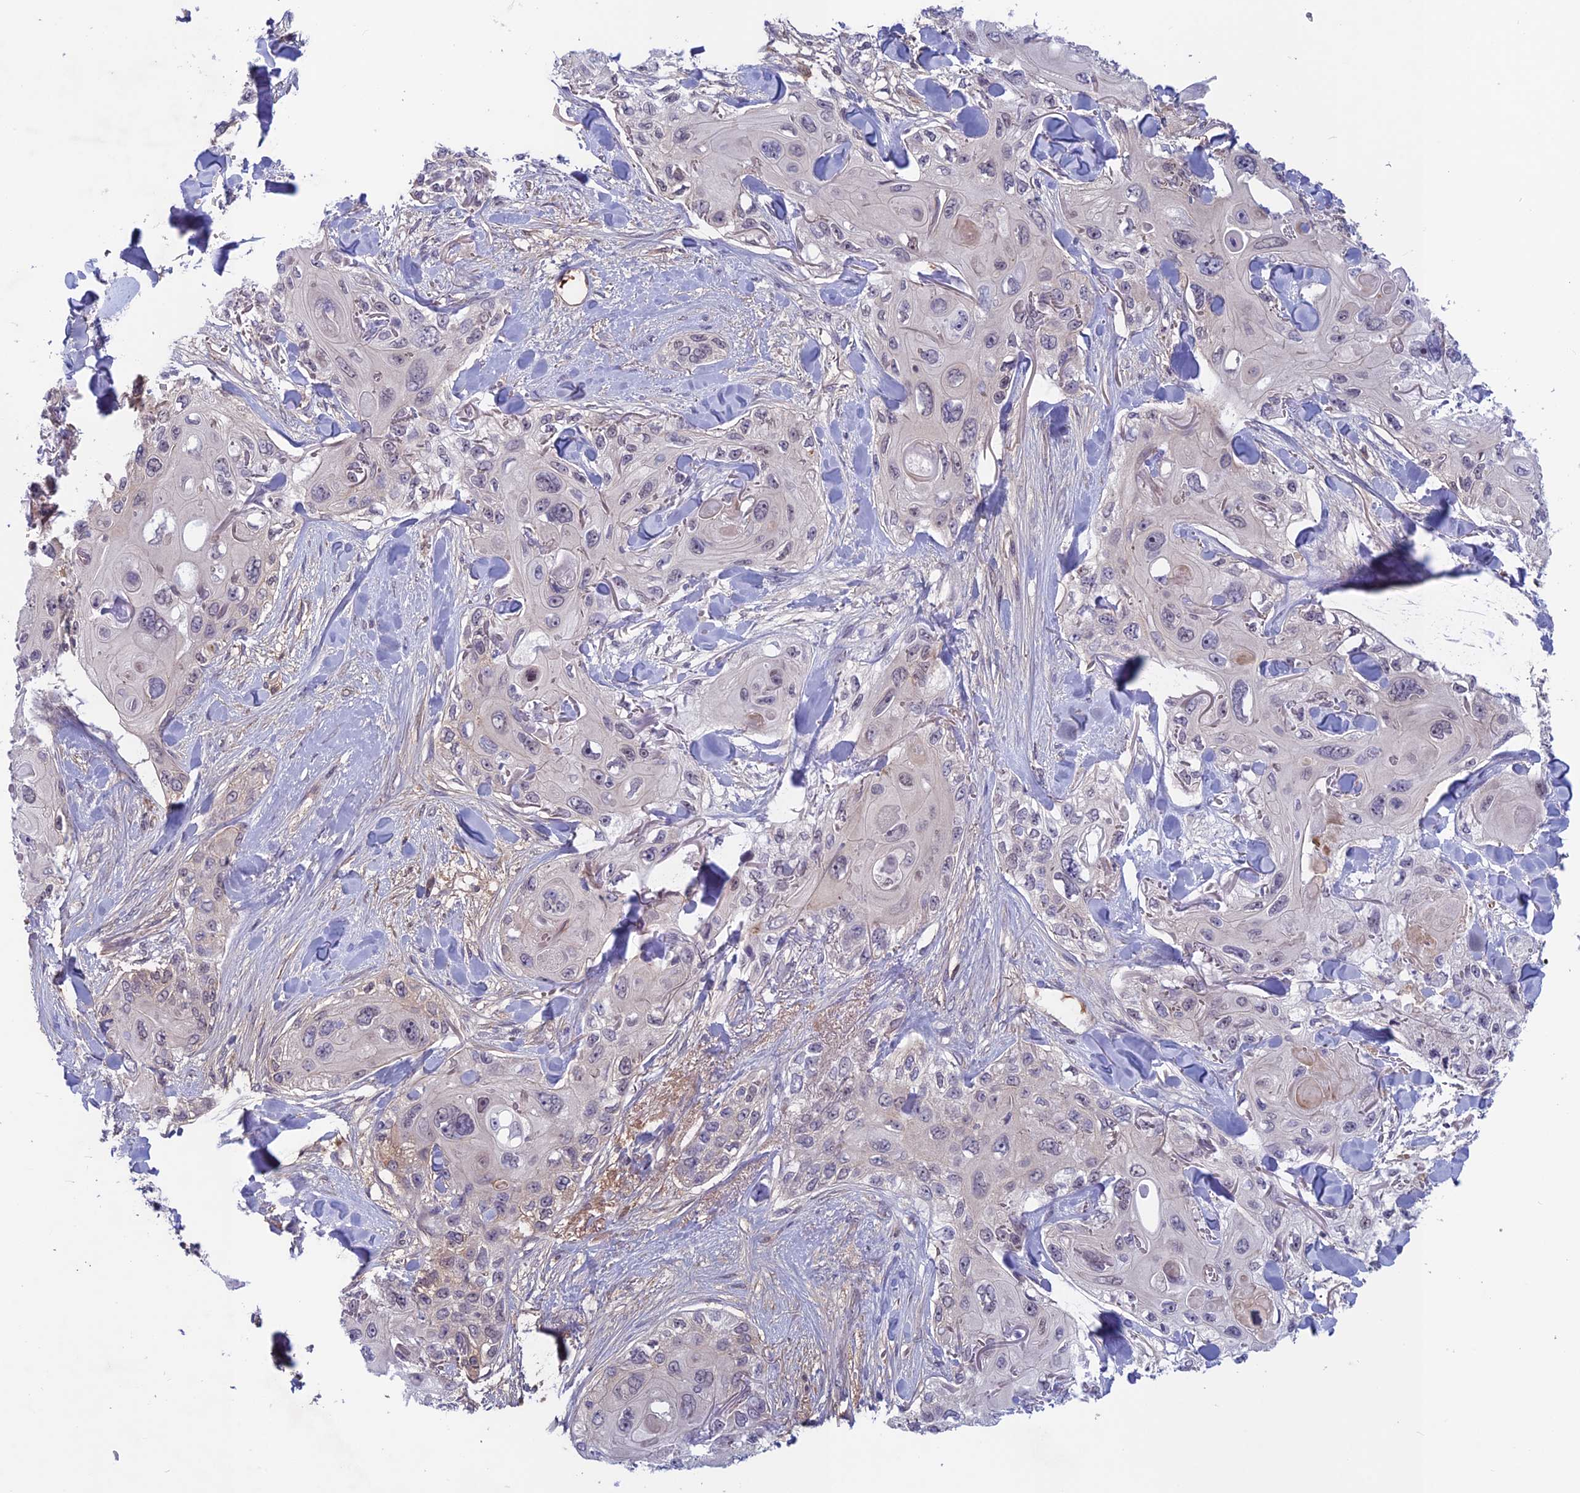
{"staining": {"intensity": "negative", "quantity": "none", "location": "none"}, "tissue": "skin cancer", "cell_type": "Tumor cells", "image_type": "cancer", "snomed": [{"axis": "morphology", "description": "Normal tissue, NOS"}, {"axis": "morphology", "description": "Squamous cell carcinoma, NOS"}, {"axis": "topography", "description": "Skin"}], "caption": "IHC of human skin cancer (squamous cell carcinoma) exhibits no positivity in tumor cells. (Stains: DAB immunohistochemistry (IHC) with hematoxylin counter stain, Microscopy: brightfield microscopy at high magnification).", "gene": "FKBPL", "patient": {"sex": "male", "age": 72}}